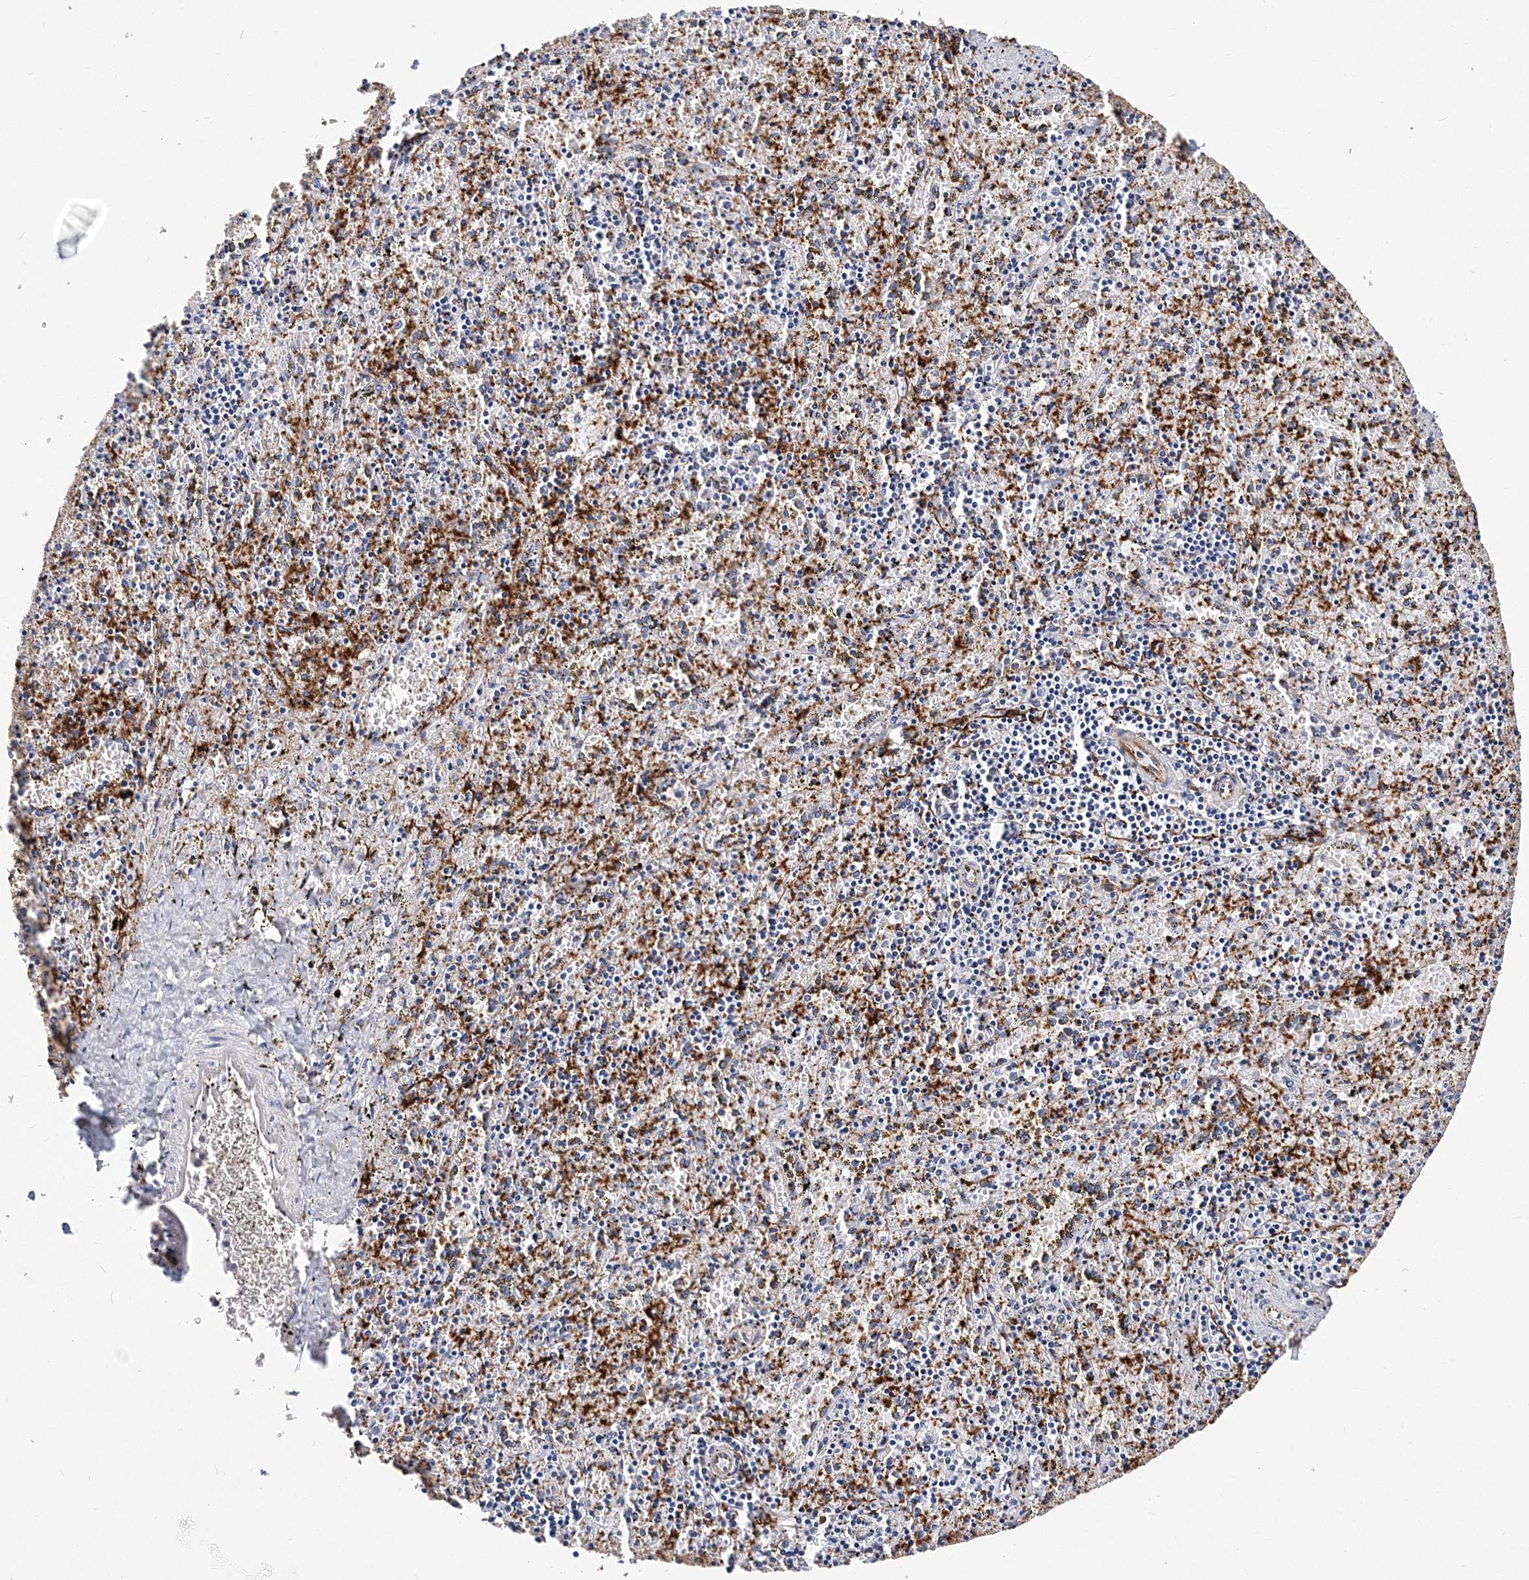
{"staining": {"intensity": "negative", "quantity": "none", "location": "none"}, "tissue": "spleen", "cell_type": "Cells in red pulp", "image_type": "normal", "snomed": [{"axis": "morphology", "description": "Normal tissue, NOS"}, {"axis": "topography", "description": "Spleen"}], "caption": "Immunohistochemistry image of normal human spleen stained for a protein (brown), which demonstrates no expression in cells in red pulp.", "gene": "ITGA2B", "patient": {"sex": "male", "age": 11}}